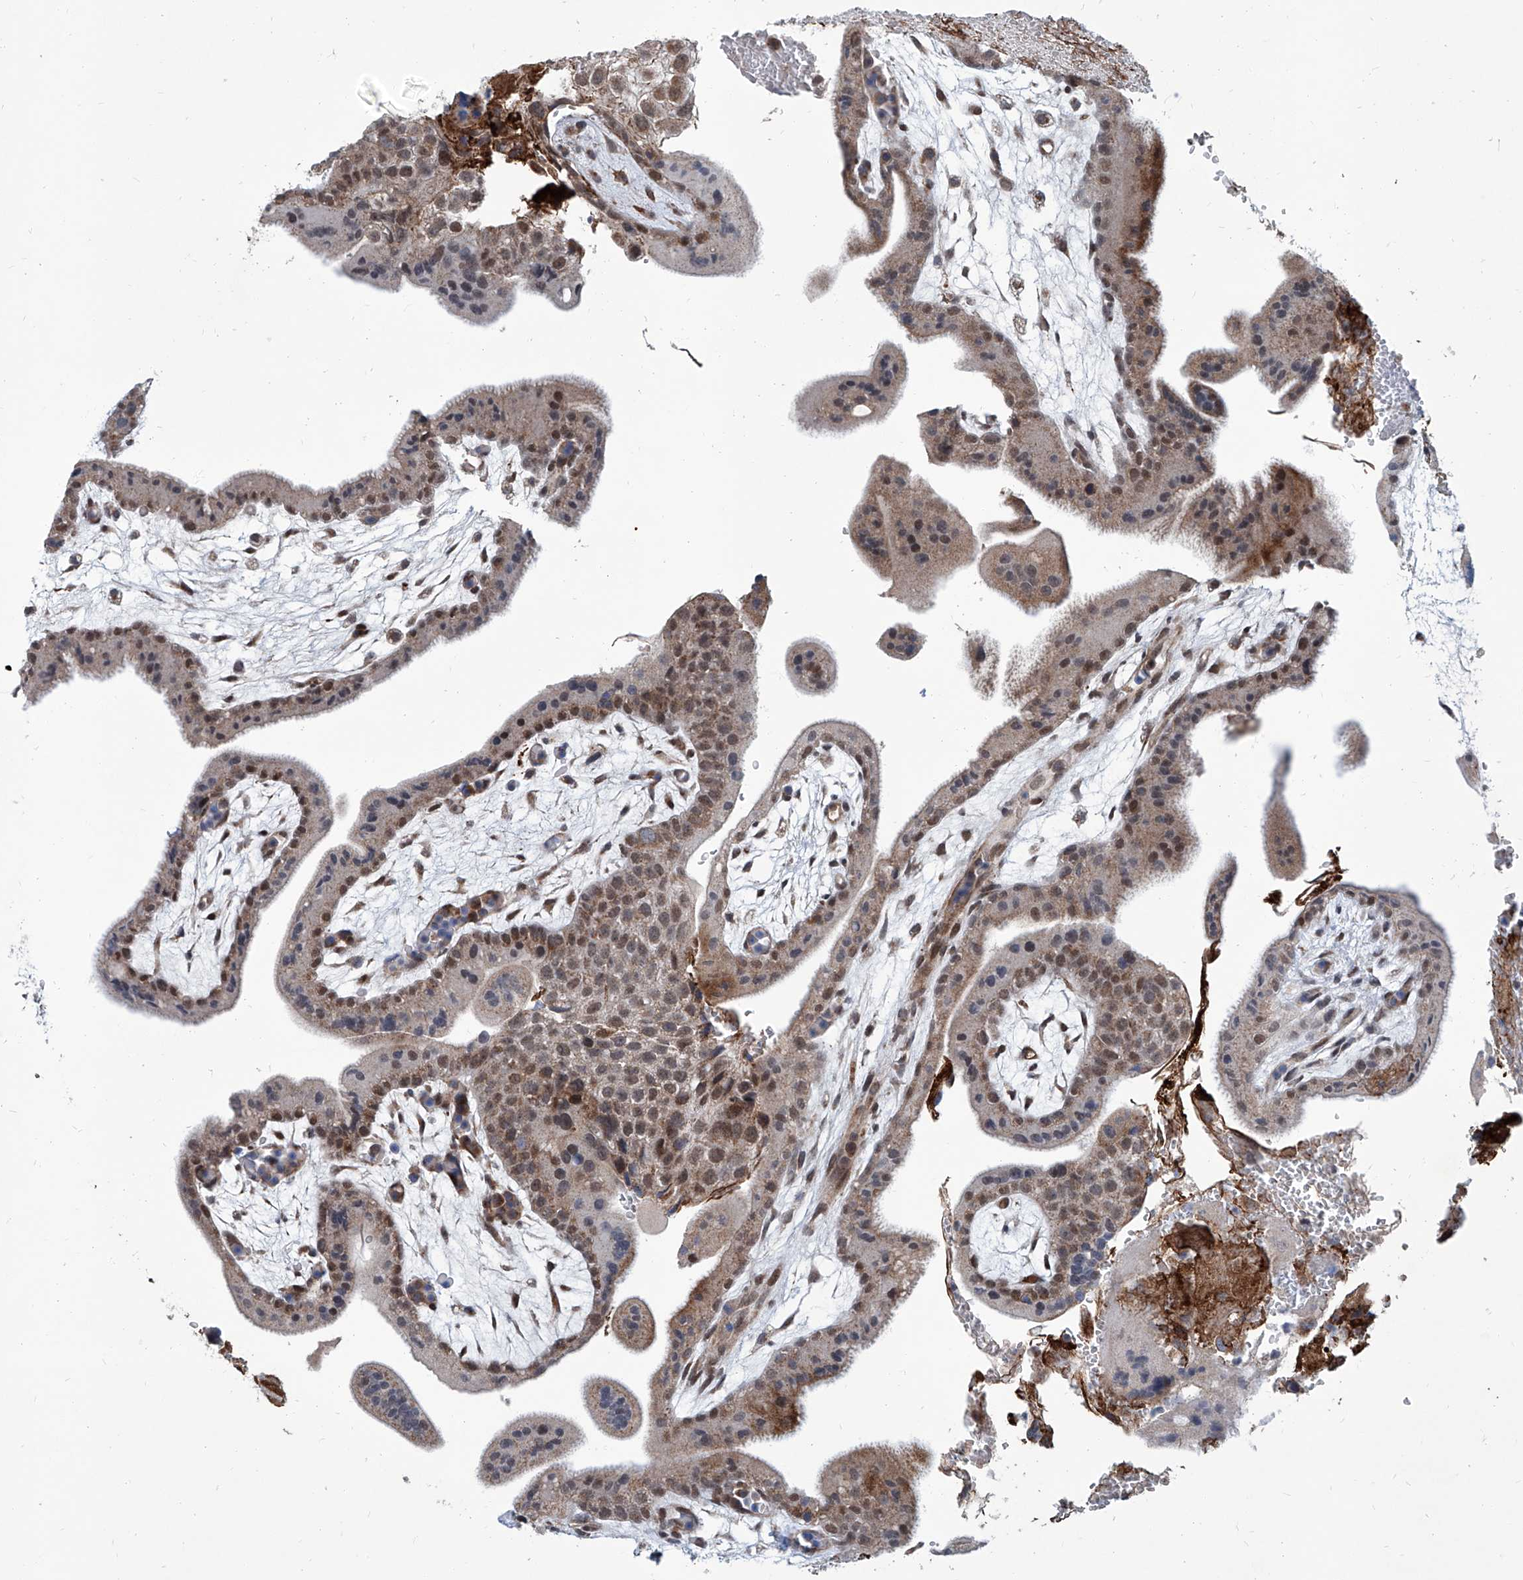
{"staining": {"intensity": "moderate", "quantity": "25%-75%", "location": "cytoplasmic/membranous,nuclear"}, "tissue": "placenta", "cell_type": "Trophoblastic cells", "image_type": "normal", "snomed": [{"axis": "morphology", "description": "Normal tissue, NOS"}, {"axis": "topography", "description": "Placenta"}], "caption": "A photomicrograph showing moderate cytoplasmic/membranous,nuclear expression in about 25%-75% of trophoblastic cells in benign placenta, as visualized by brown immunohistochemical staining.", "gene": "USP48", "patient": {"sex": "female", "age": 35}}